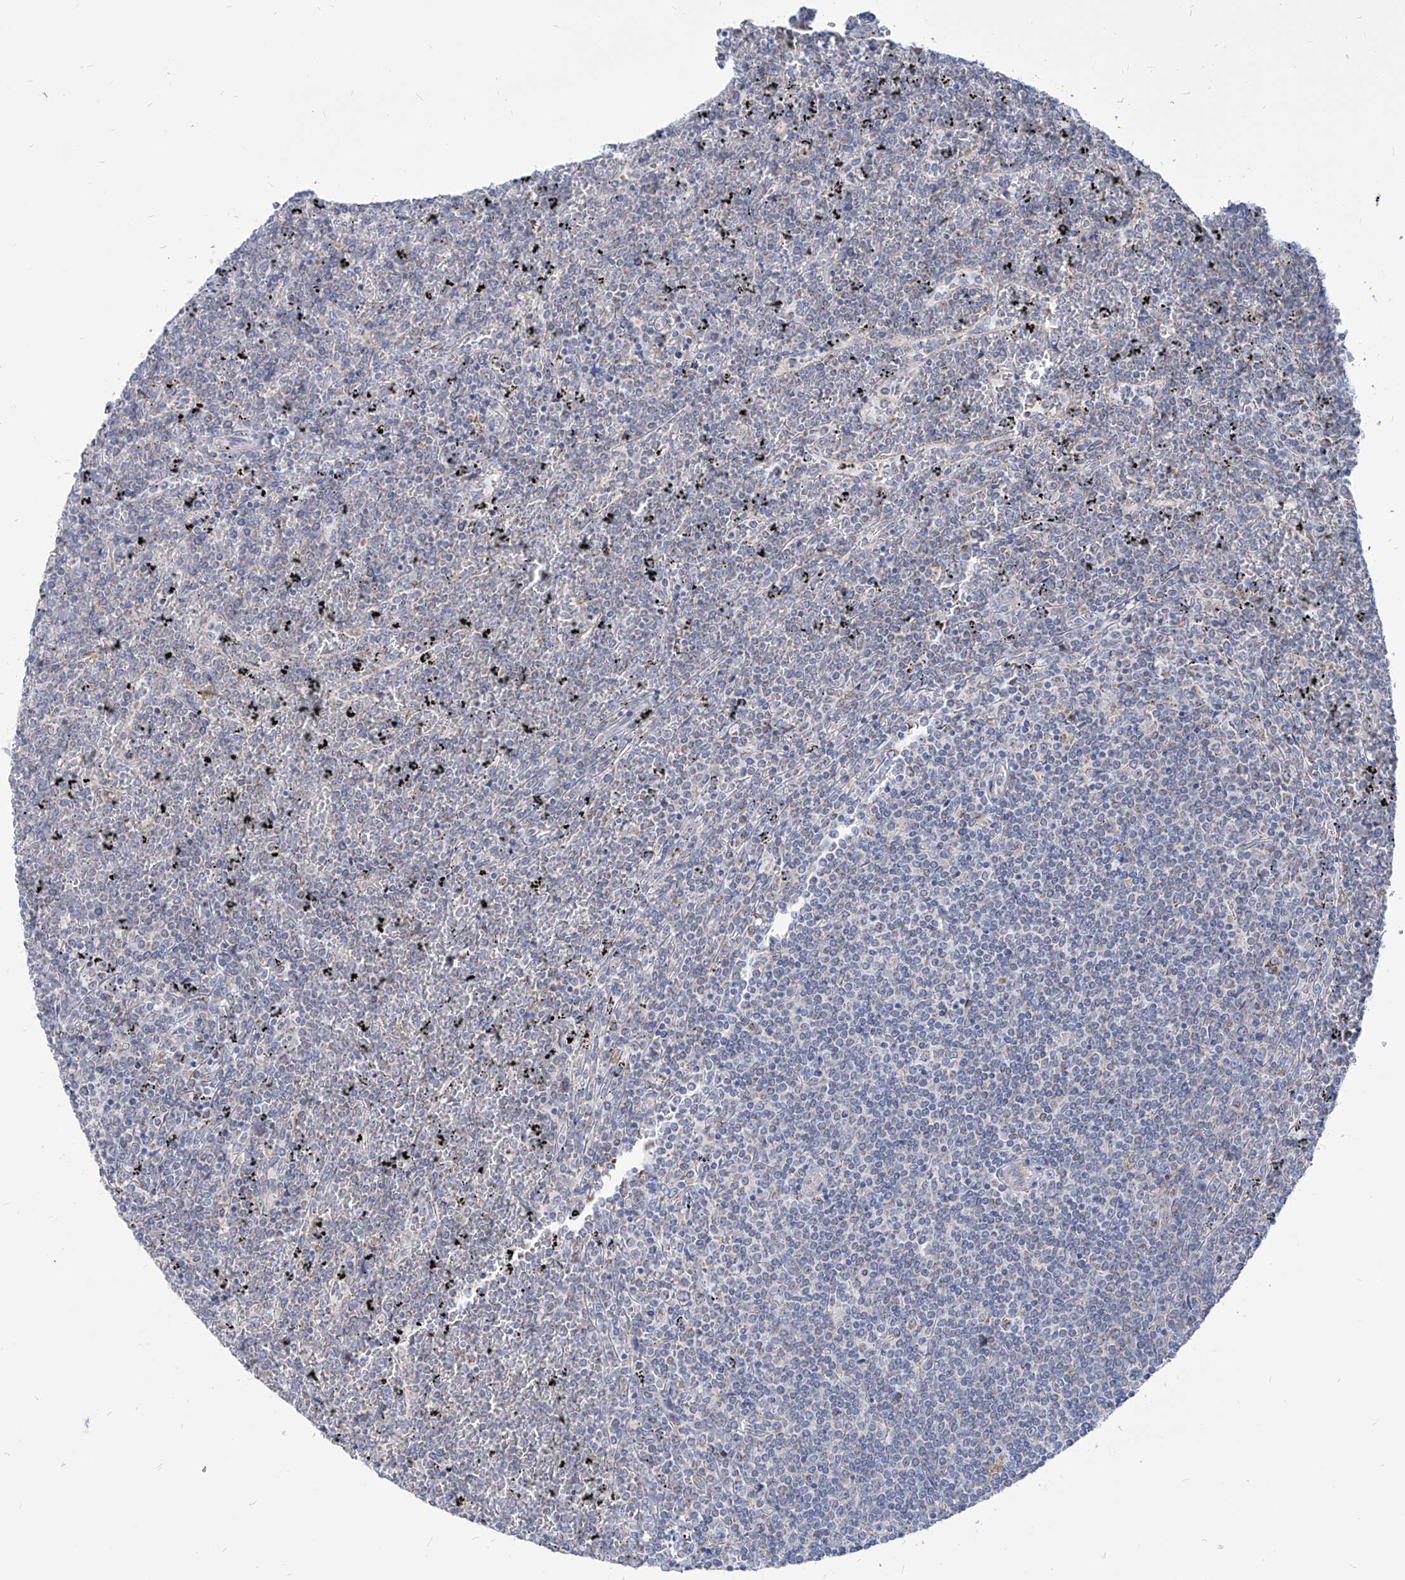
{"staining": {"intensity": "negative", "quantity": "none", "location": "none"}, "tissue": "lymphoma", "cell_type": "Tumor cells", "image_type": "cancer", "snomed": [{"axis": "morphology", "description": "Malignant lymphoma, non-Hodgkin's type, Low grade"}, {"axis": "topography", "description": "Spleen"}], "caption": "A high-resolution micrograph shows immunohistochemistry staining of low-grade malignant lymphoma, non-Hodgkin's type, which reveals no significant expression in tumor cells.", "gene": "AGPS", "patient": {"sex": "female", "age": 19}}